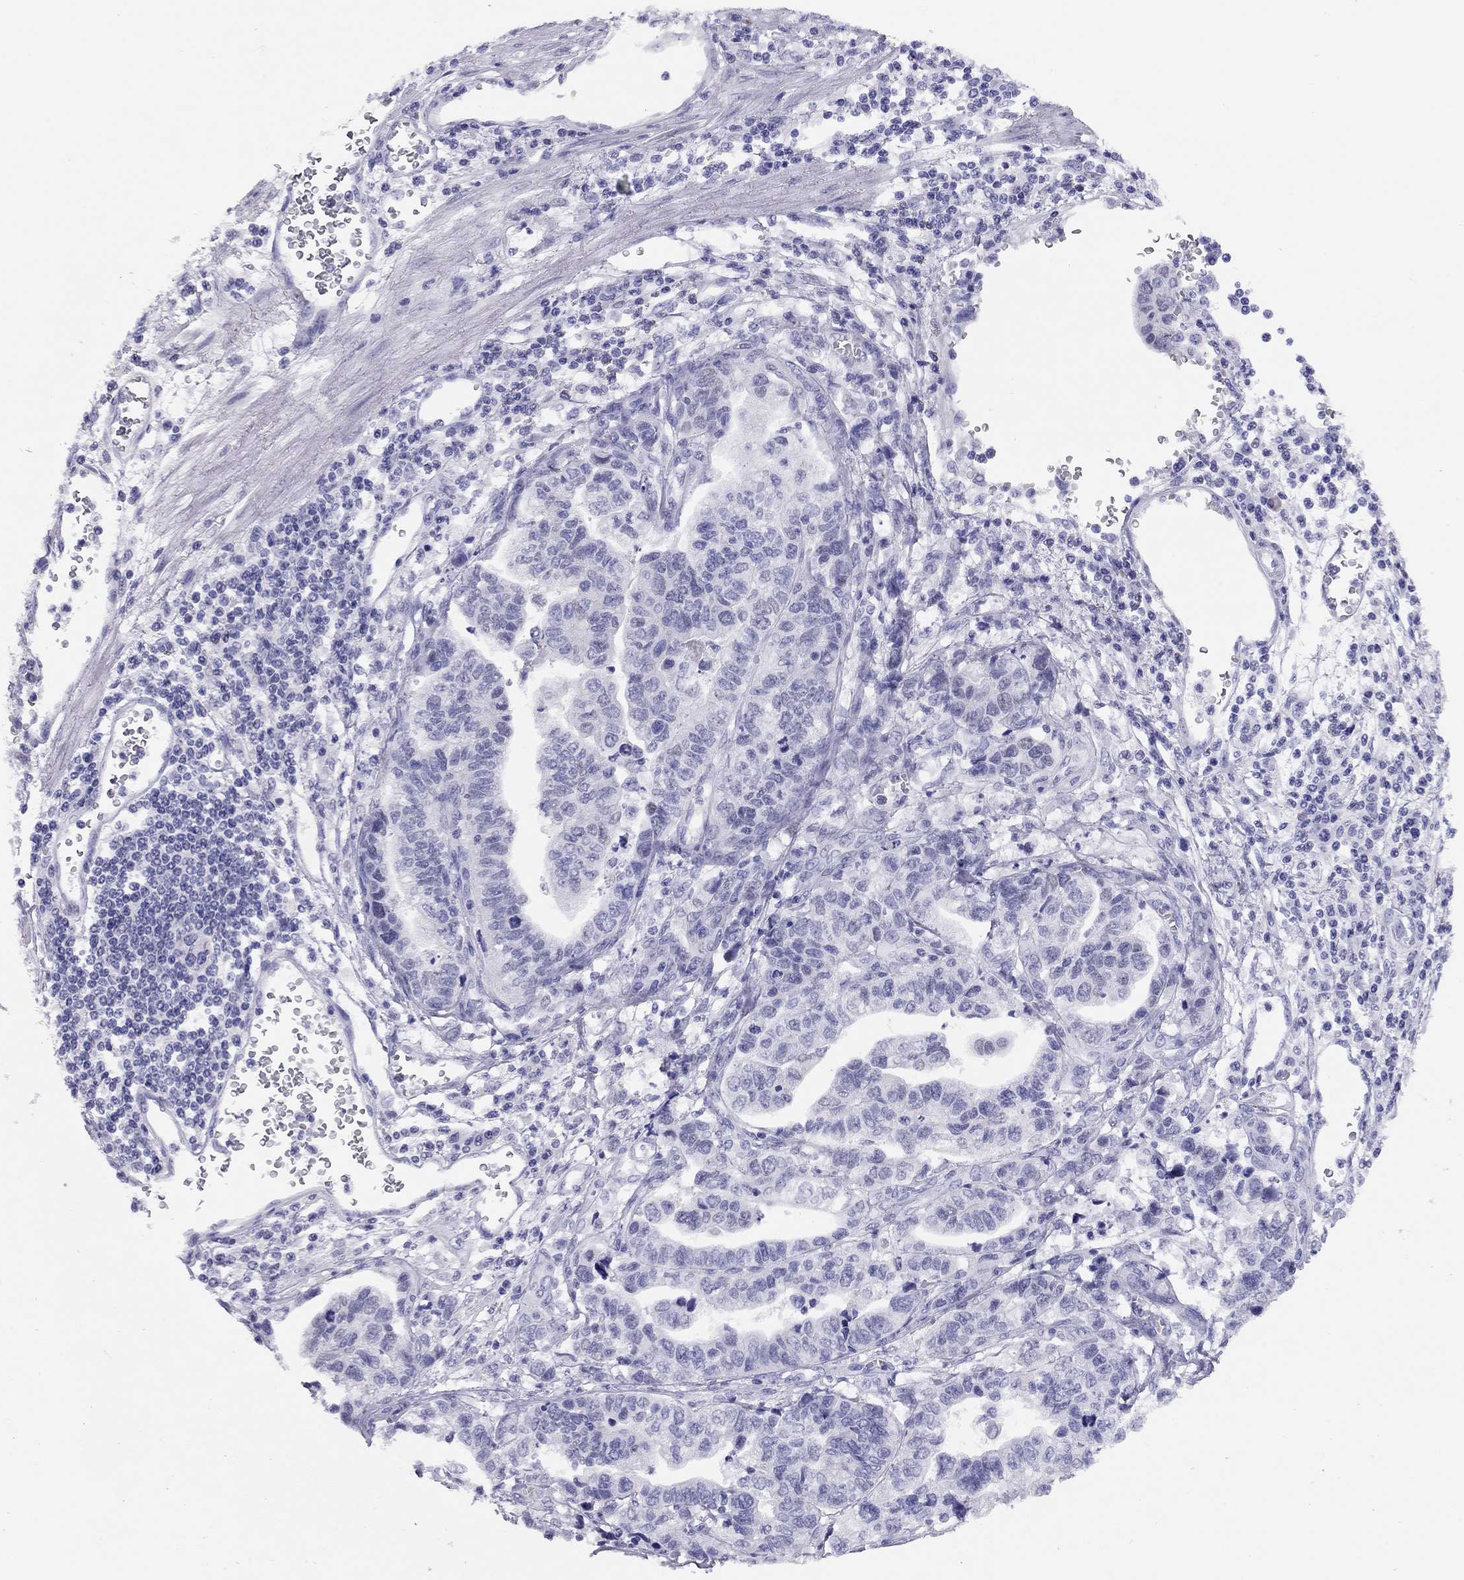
{"staining": {"intensity": "negative", "quantity": "none", "location": "none"}, "tissue": "stomach cancer", "cell_type": "Tumor cells", "image_type": "cancer", "snomed": [{"axis": "morphology", "description": "Adenocarcinoma, NOS"}, {"axis": "topography", "description": "Stomach, upper"}], "caption": "Stomach cancer stained for a protein using immunohistochemistry (IHC) exhibits no positivity tumor cells.", "gene": "LRIT2", "patient": {"sex": "female", "age": 67}}